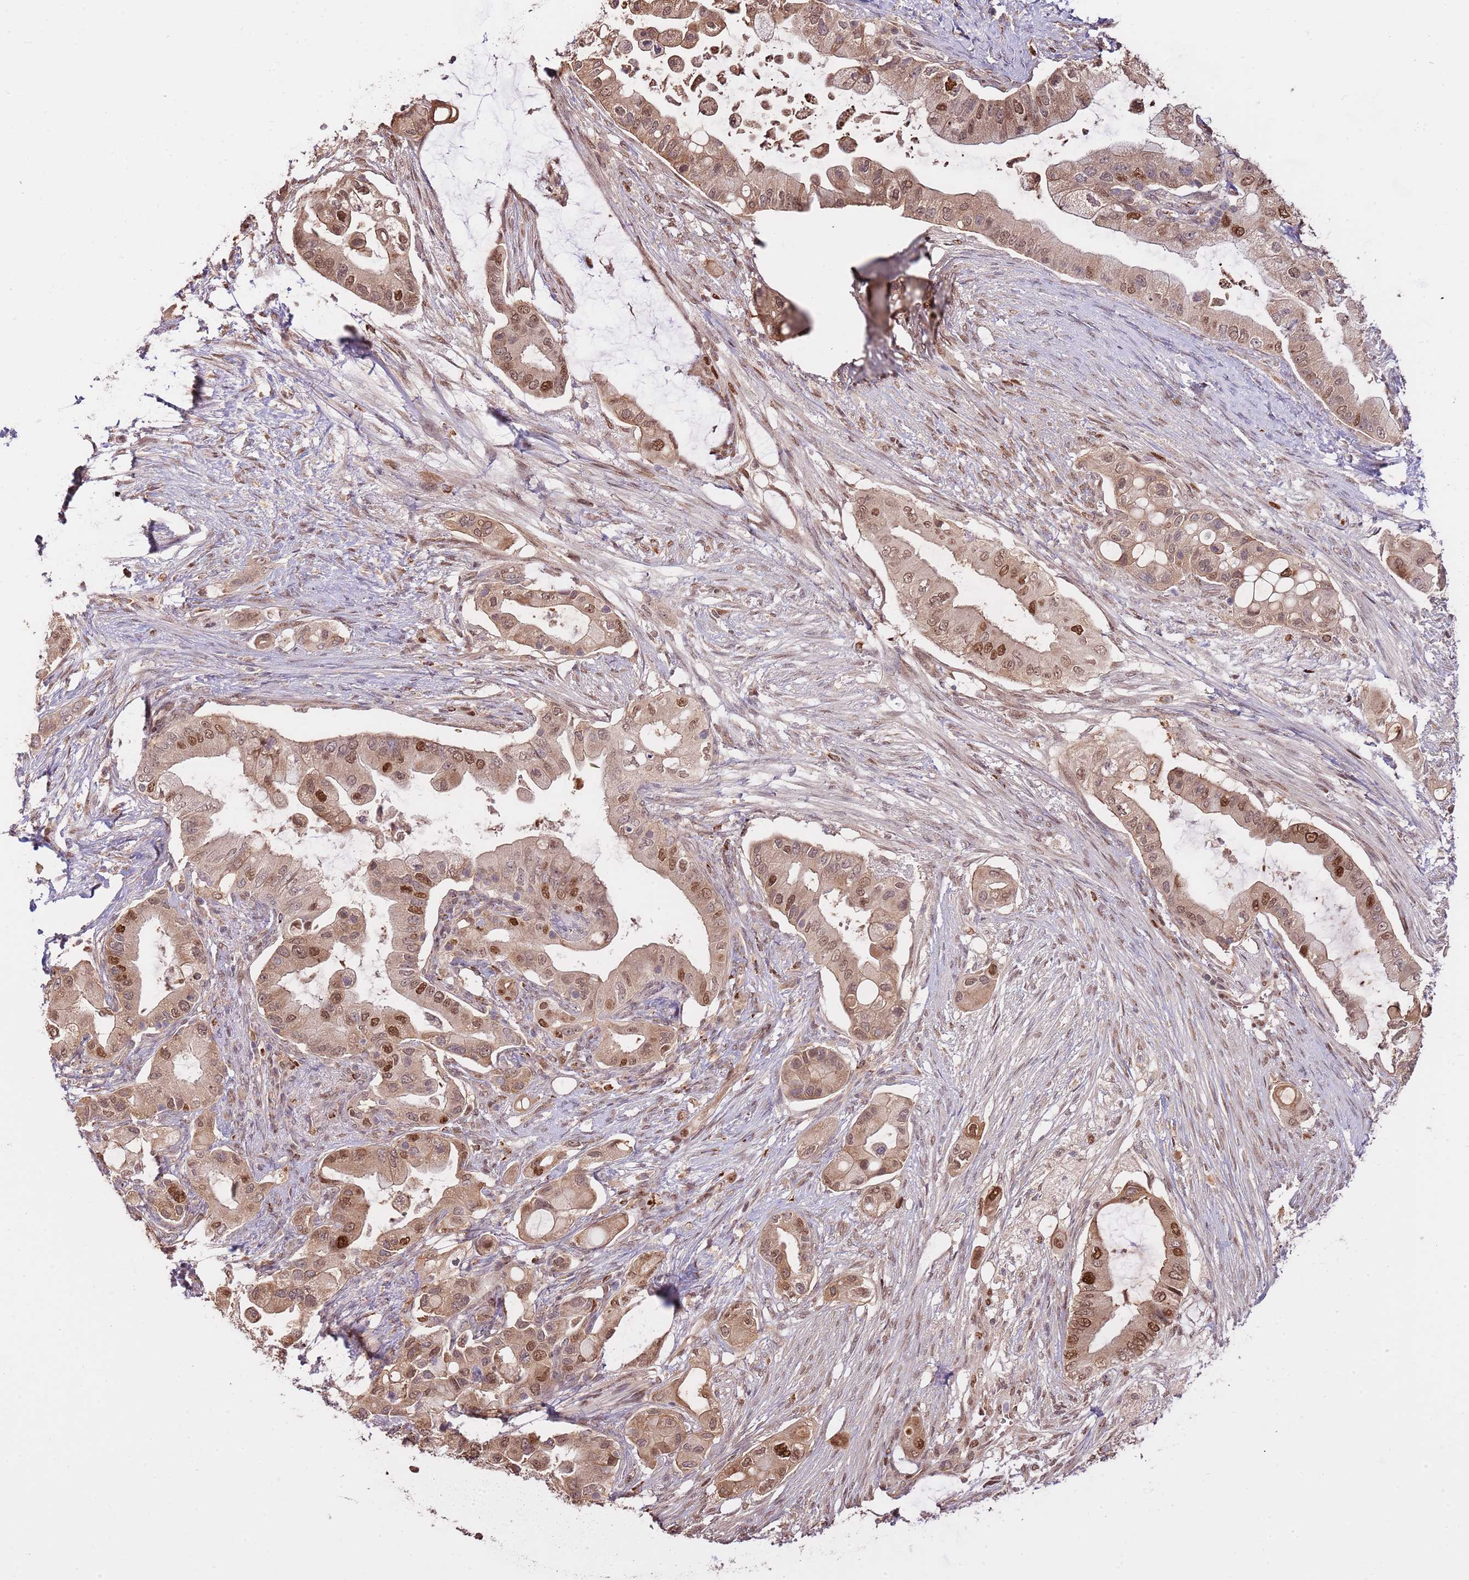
{"staining": {"intensity": "moderate", "quantity": "25%-75%", "location": "cytoplasmic/membranous,nuclear"}, "tissue": "pancreatic cancer", "cell_type": "Tumor cells", "image_type": "cancer", "snomed": [{"axis": "morphology", "description": "Adenocarcinoma, NOS"}, {"axis": "topography", "description": "Pancreas"}], "caption": "Pancreatic adenocarcinoma stained for a protein (brown) exhibits moderate cytoplasmic/membranous and nuclear positive staining in approximately 25%-75% of tumor cells.", "gene": "RIF1", "patient": {"sex": "male", "age": 57}}